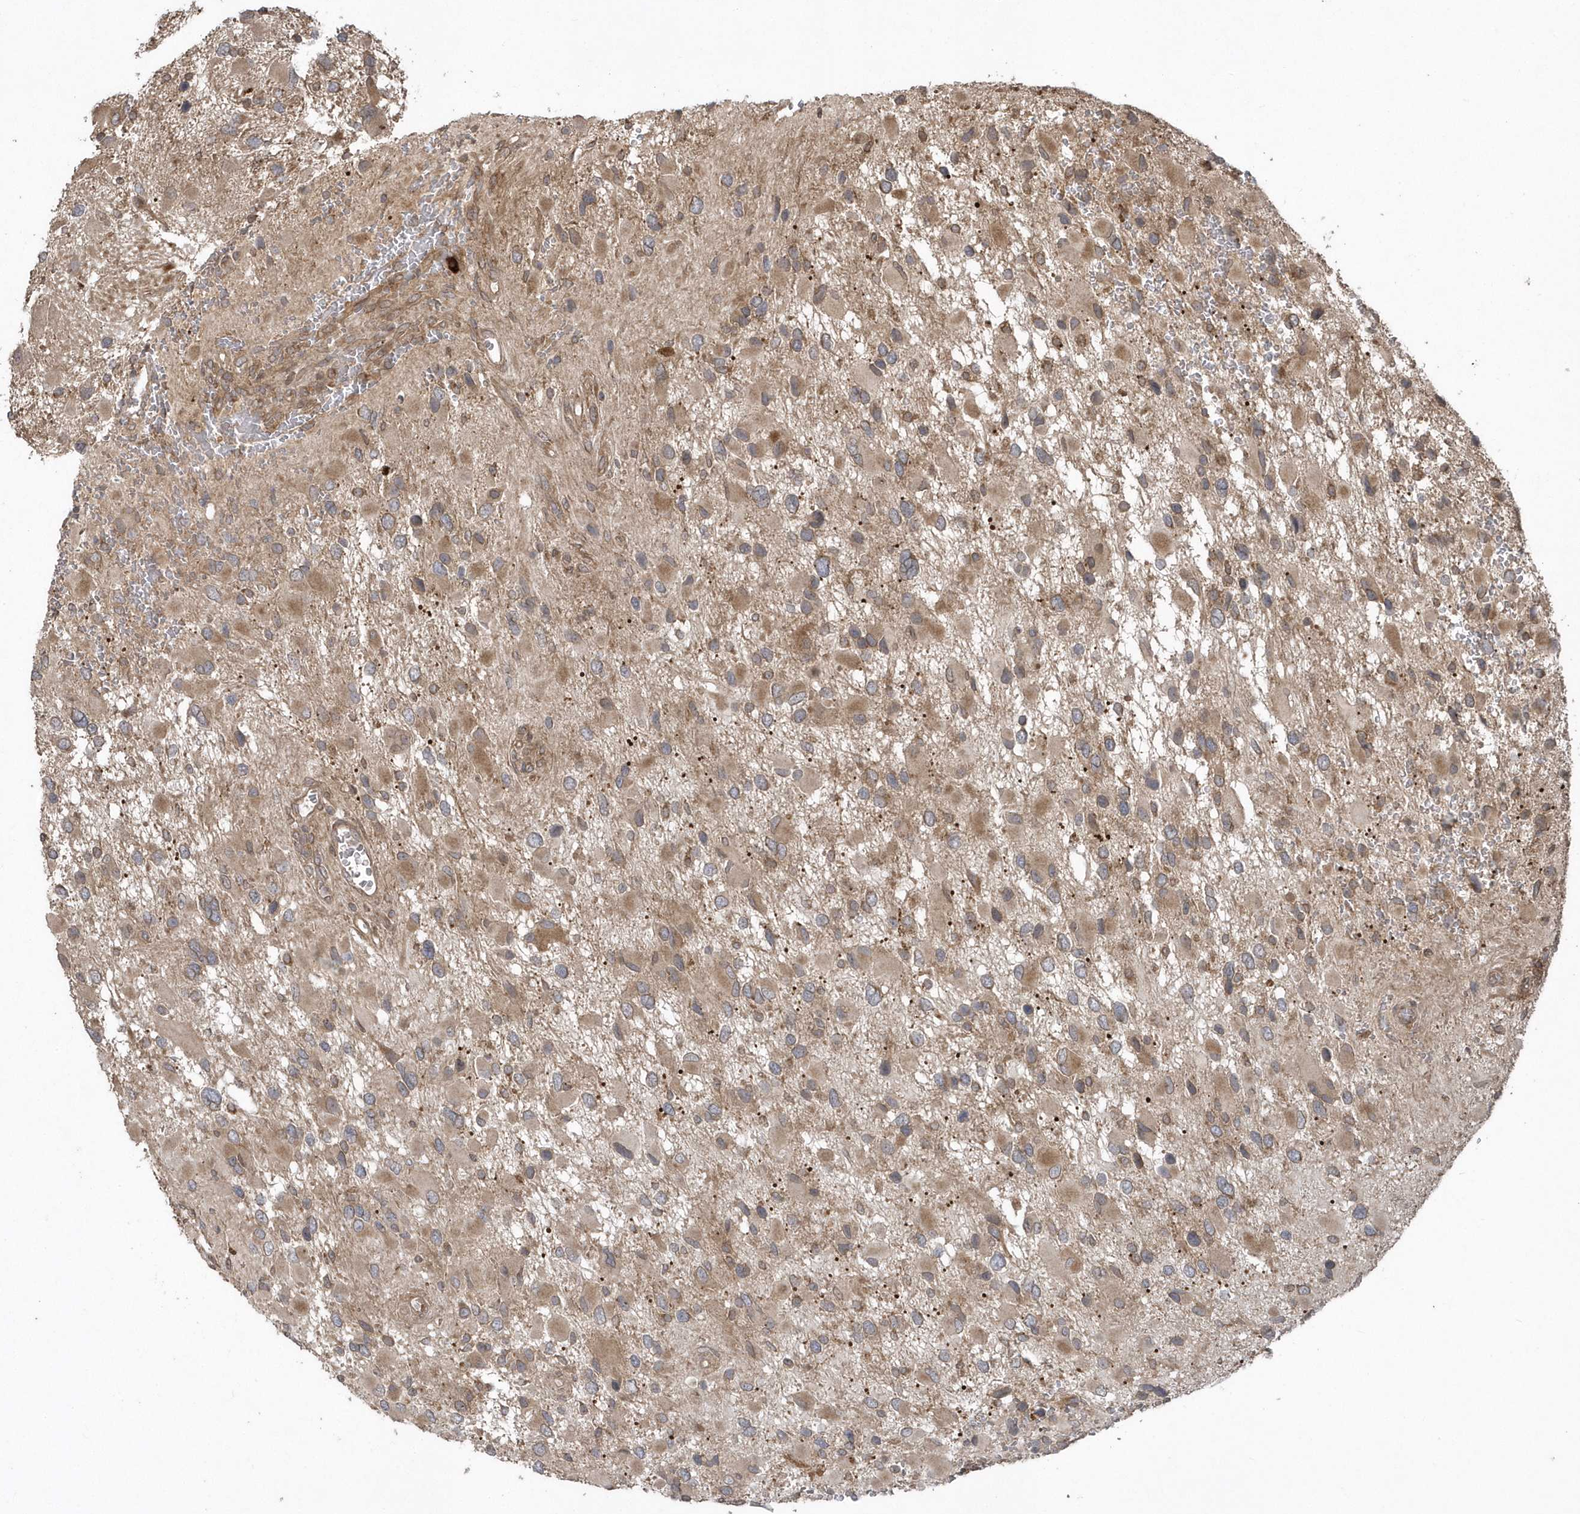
{"staining": {"intensity": "moderate", "quantity": "25%-75%", "location": "cytoplasmic/membranous"}, "tissue": "glioma", "cell_type": "Tumor cells", "image_type": "cancer", "snomed": [{"axis": "morphology", "description": "Glioma, malignant, High grade"}, {"axis": "topography", "description": "Brain"}], "caption": "DAB (3,3'-diaminobenzidine) immunohistochemical staining of glioma demonstrates moderate cytoplasmic/membranous protein positivity in about 25%-75% of tumor cells.", "gene": "HERPUD1", "patient": {"sex": "male", "age": 53}}